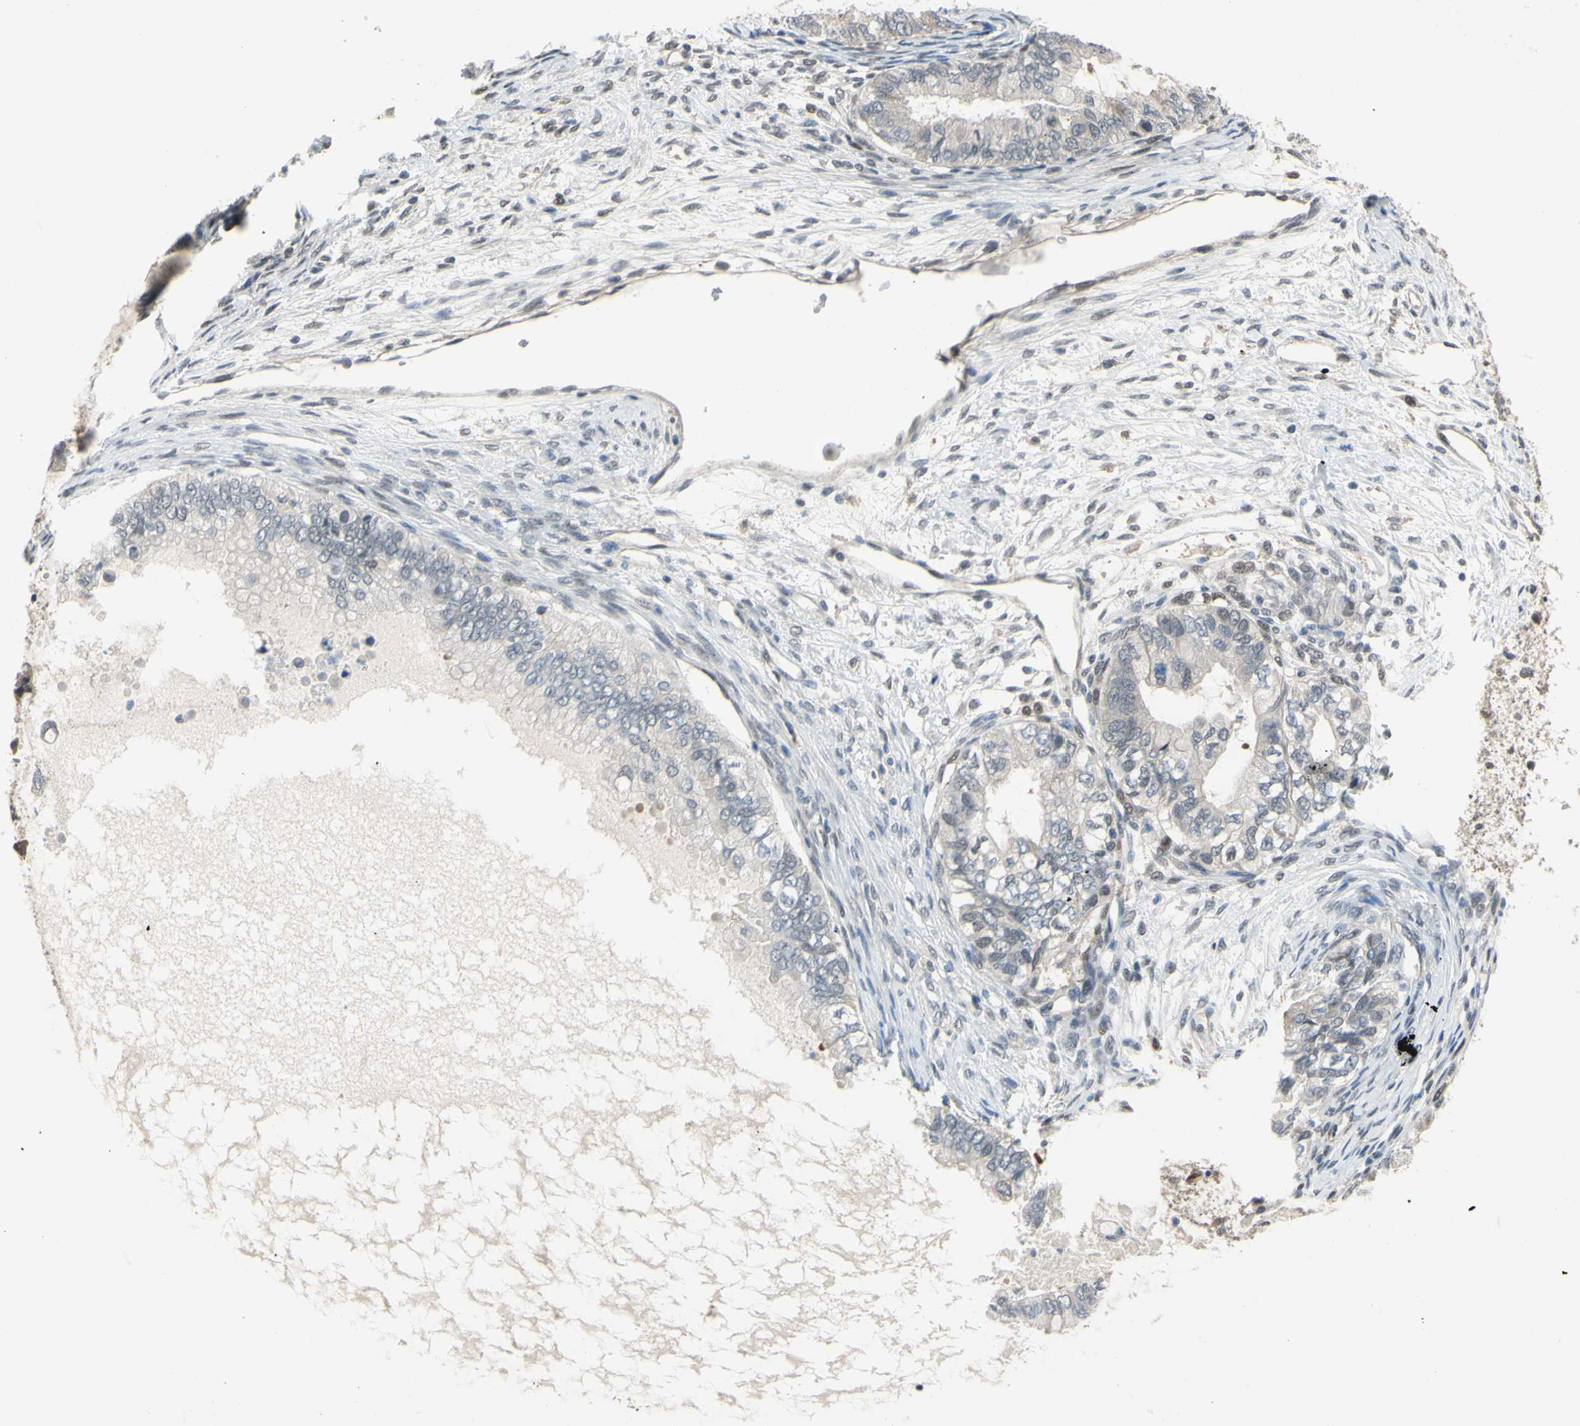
{"staining": {"intensity": "negative", "quantity": "none", "location": "none"}, "tissue": "ovarian cancer", "cell_type": "Tumor cells", "image_type": "cancer", "snomed": [{"axis": "morphology", "description": "Cystadenocarcinoma, mucinous, NOS"}, {"axis": "topography", "description": "Ovary"}], "caption": "Tumor cells are negative for brown protein staining in ovarian cancer.", "gene": "HSPA4", "patient": {"sex": "female", "age": 80}}